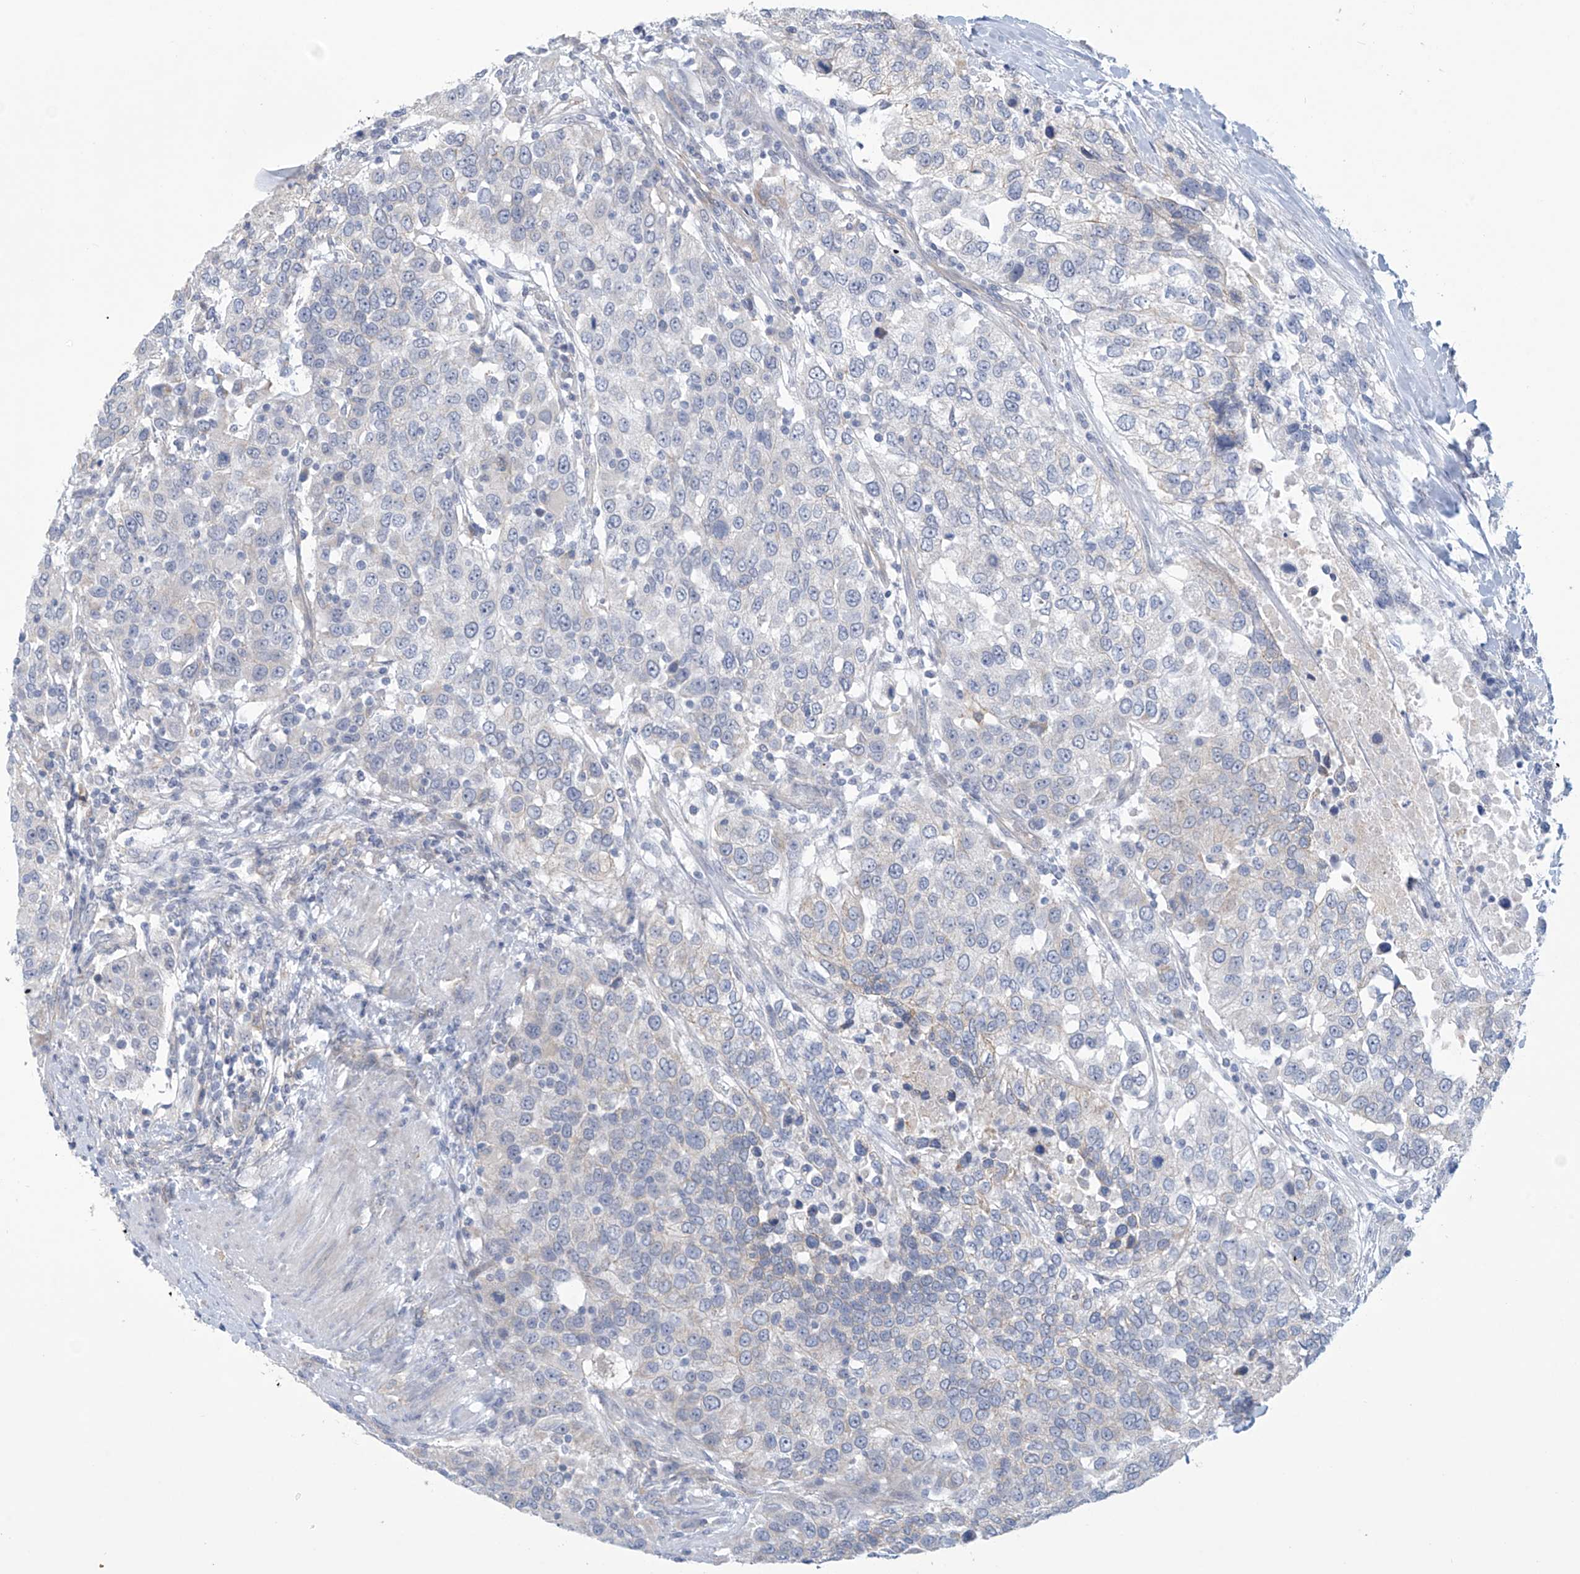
{"staining": {"intensity": "negative", "quantity": "none", "location": "none"}, "tissue": "urothelial cancer", "cell_type": "Tumor cells", "image_type": "cancer", "snomed": [{"axis": "morphology", "description": "Urothelial carcinoma, High grade"}, {"axis": "topography", "description": "Urinary bladder"}], "caption": "This histopathology image is of urothelial cancer stained with immunohistochemistry to label a protein in brown with the nuclei are counter-stained blue. There is no staining in tumor cells.", "gene": "ABHD13", "patient": {"sex": "female", "age": 80}}